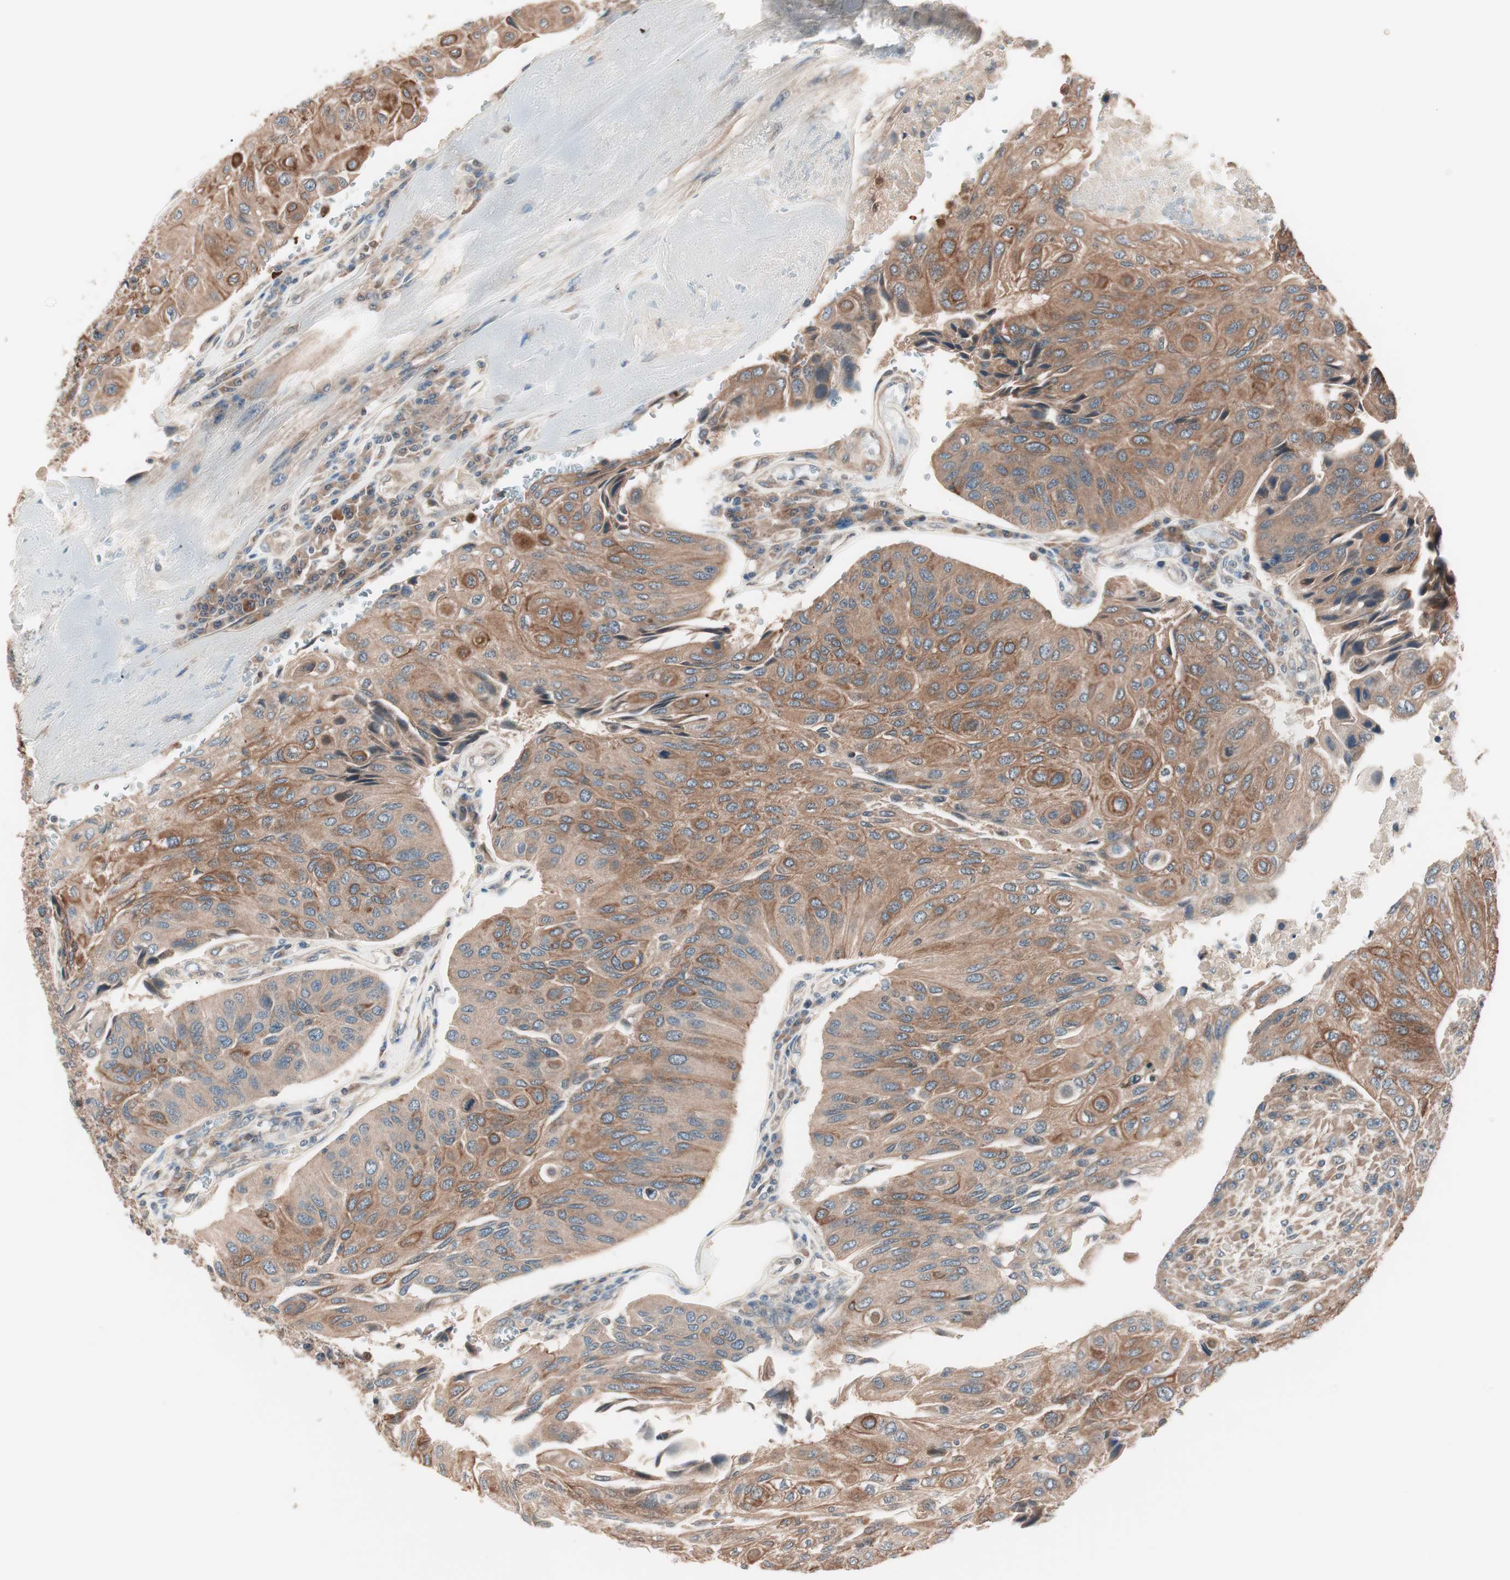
{"staining": {"intensity": "strong", "quantity": ">75%", "location": "cytoplasmic/membranous"}, "tissue": "urothelial cancer", "cell_type": "Tumor cells", "image_type": "cancer", "snomed": [{"axis": "morphology", "description": "Urothelial carcinoma, High grade"}, {"axis": "topography", "description": "Urinary bladder"}], "caption": "Immunohistochemistry histopathology image of human urothelial carcinoma (high-grade) stained for a protein (brown), which demonstrates high levels of strong cytoplasmic/membranous positivity in about >75% of tumor cells.", "gene": "TSG101", "patient": {"sex": "male", "age": 66}}